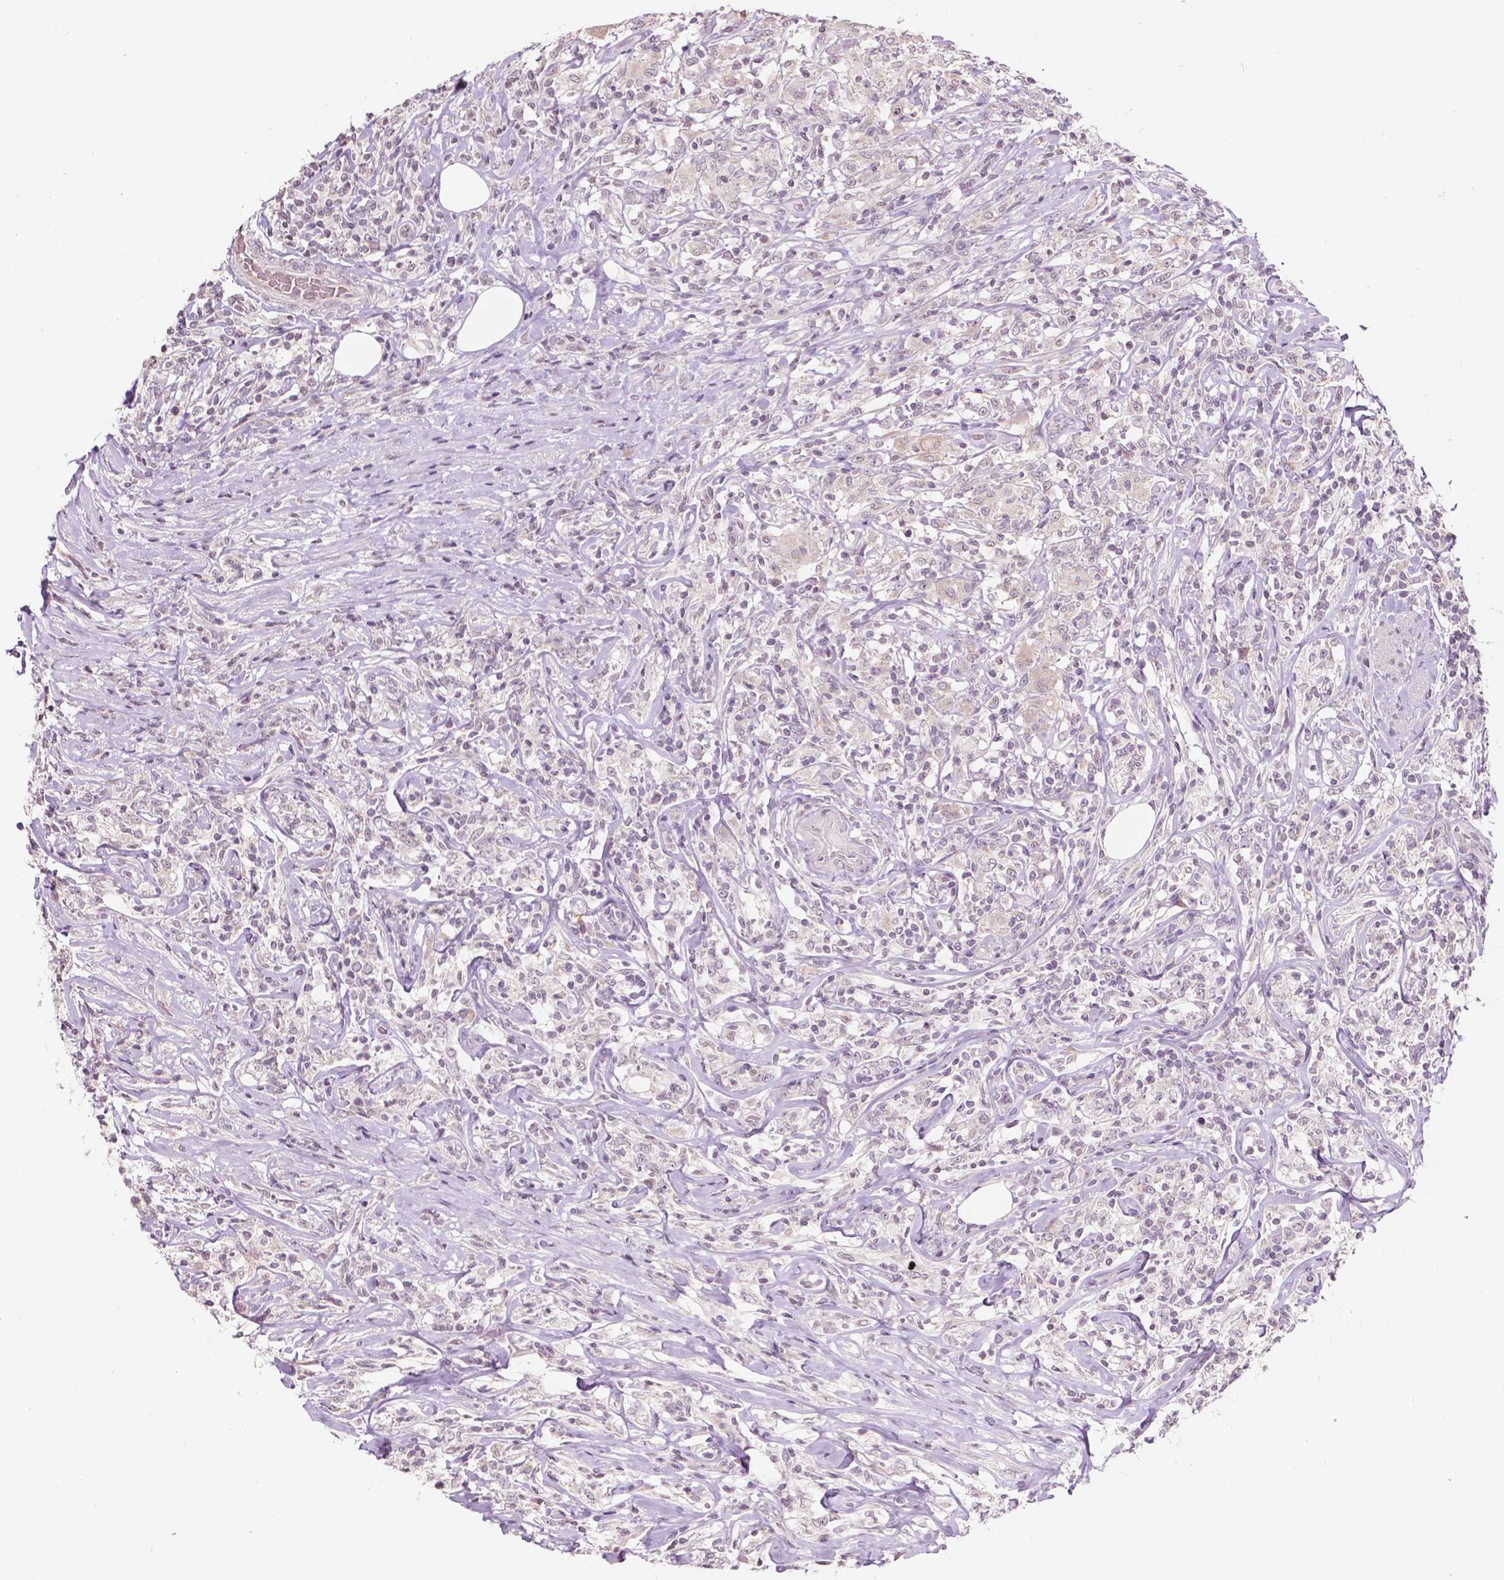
{"staining": {"intensity": "negative", "quantity": "none", "location": "none"}, "tissue": "lymphoma", "cell_type": "Tumor cells", "image_type": "cancer", "snomed": [{"axis": "morphology", "description": "Malignant lymphoma, non-Hodgkin's type, High grade"}, {"axis": "topography", "description": "Lymph node"}], "caption": "High-grade malignant lymphoma, non-Hodgkin's type was stained to show a protein in brown. There is no significant positivity in tumor cells.", "gene": "NOS1AP", "patient": {"sex": "female", "age": 84}}